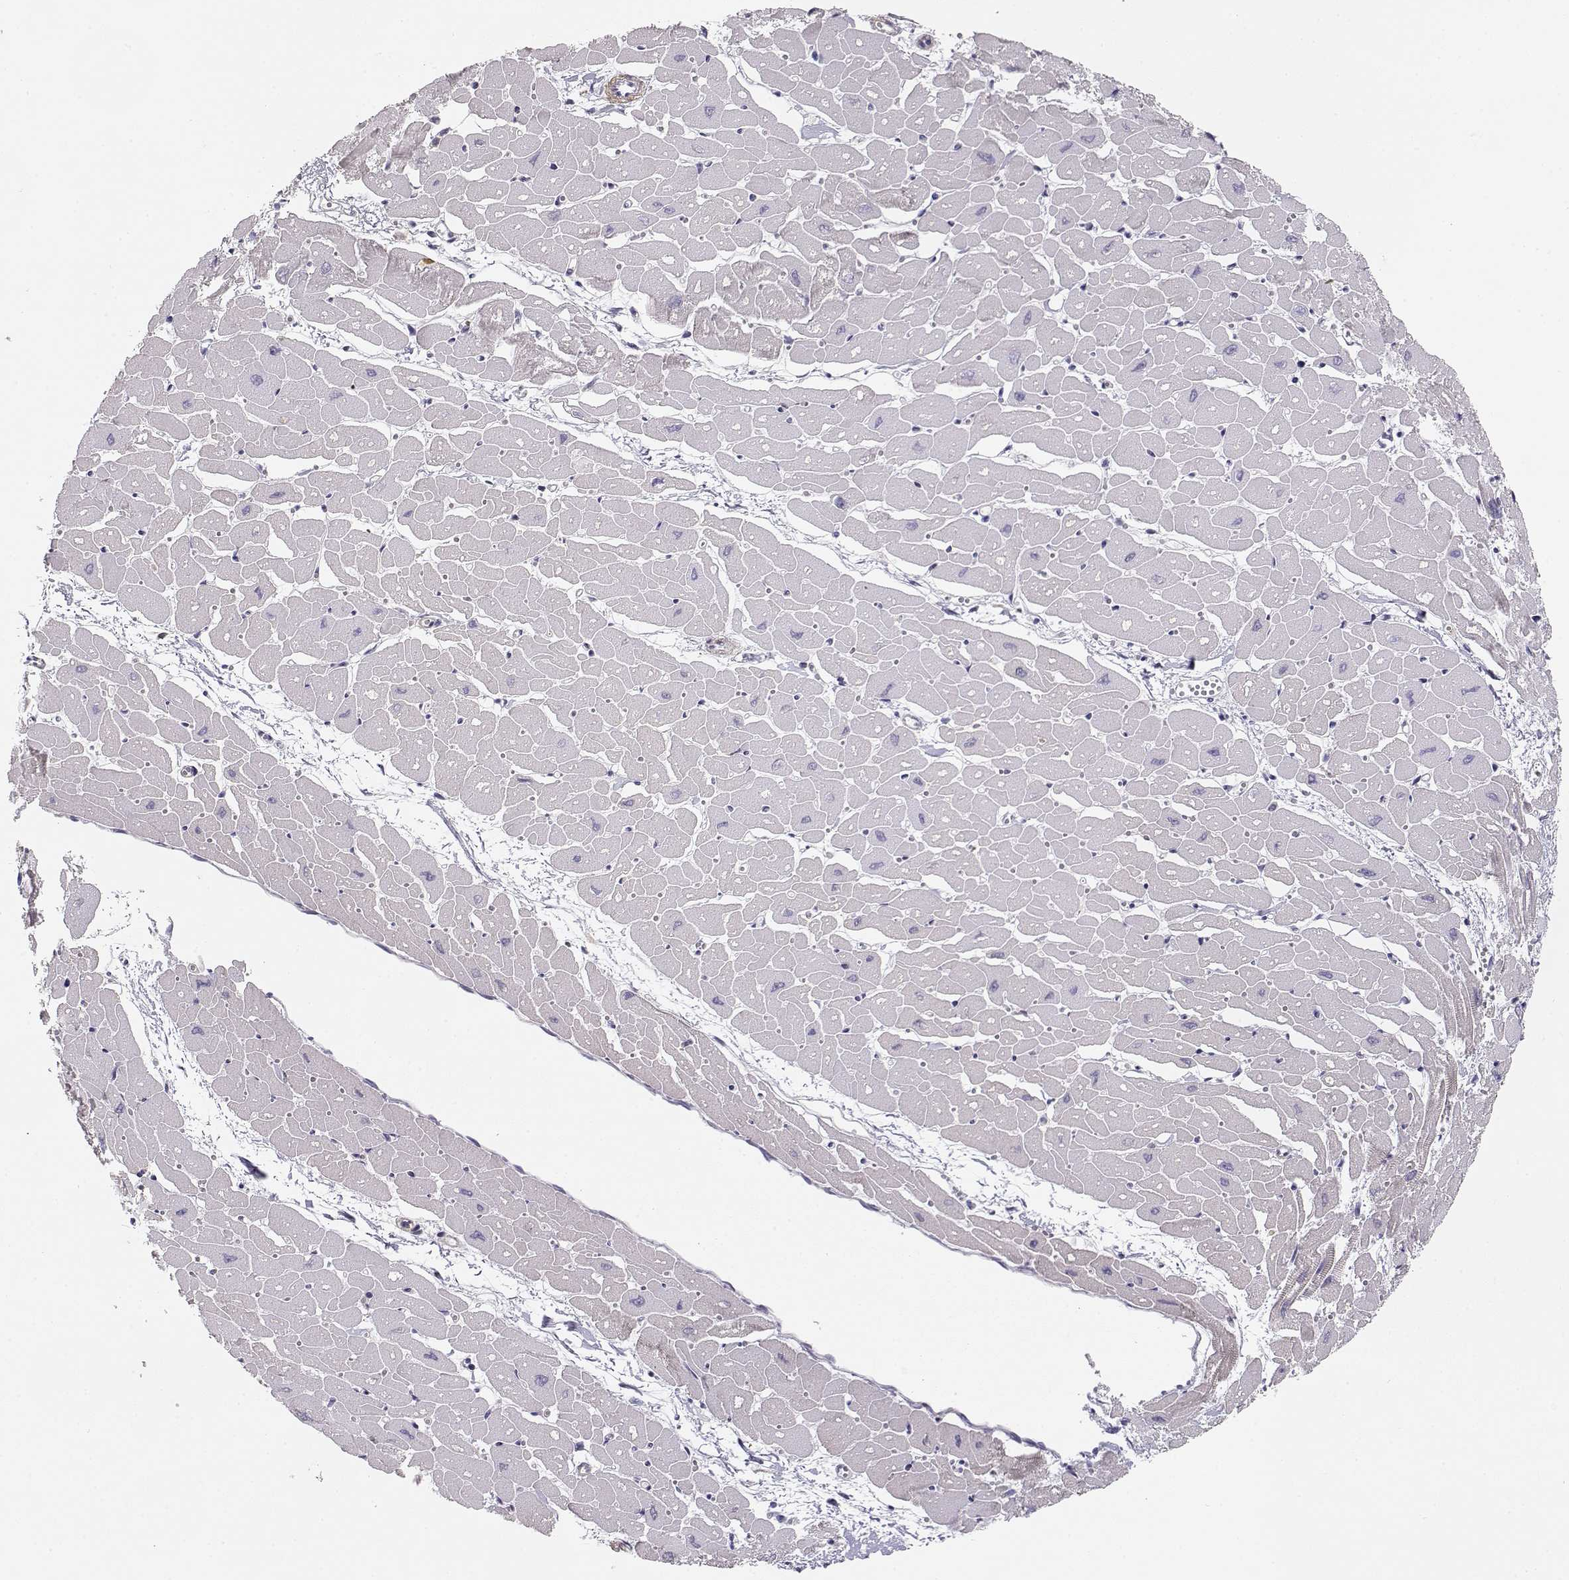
{"staining": {"intensity": "negative", "quantity": "none", "location": "none"}, "tissue": "heart muscle", "cell_type": "Cardiomyocytes", "image_type": "normal", "snomed": [{"axis": "morphology", "description": "Normal tissue, NOS"}, {"axis": "topography", "description": "Heart"}], "caption": "Micrograph shows no protein staining in cardiomyocytes of unremarkable heart muscle. The staining was performed using DAB to visualize the protein expression in brown, while the nuclei were stained in blue with hematoxylin (Magnification: 20x).", "gene": "DAPL1", "patient": {"sex": "male", "age": 57}}